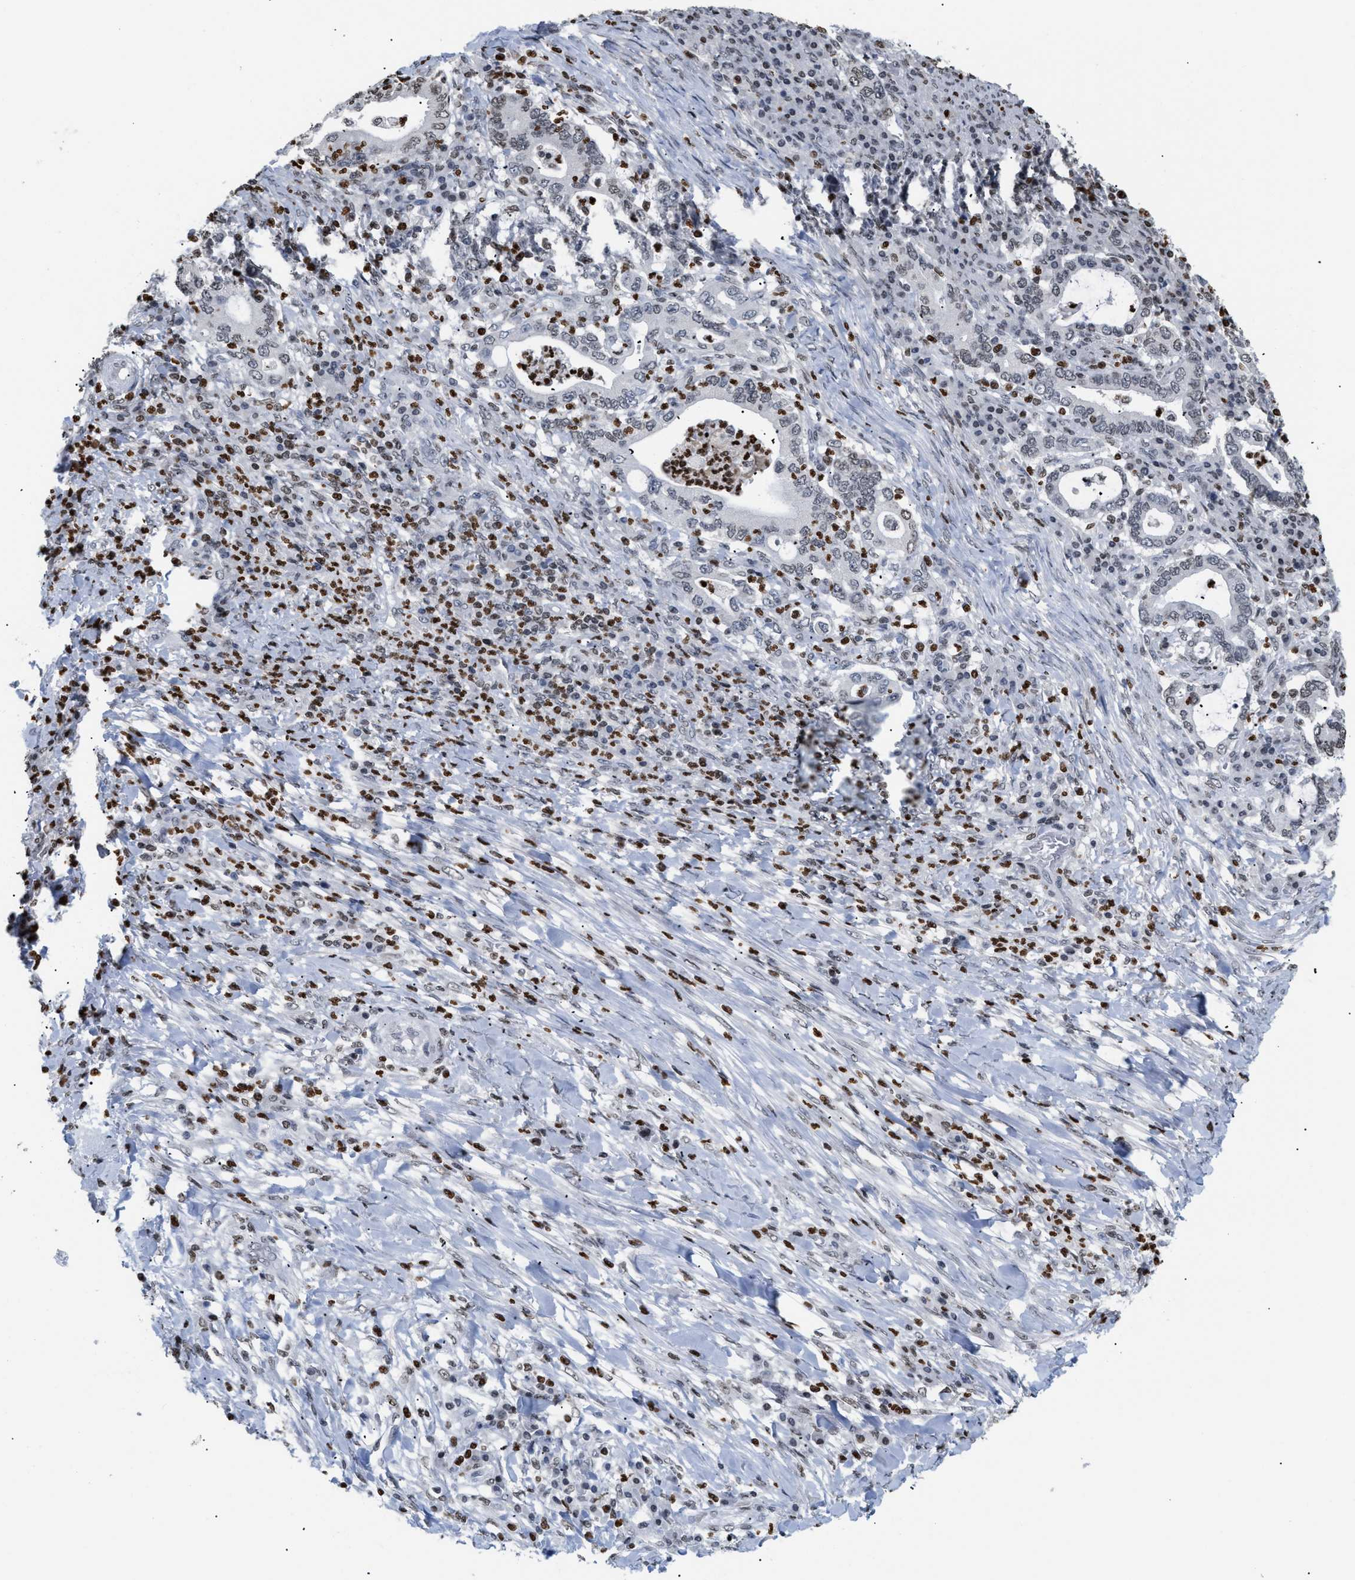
{"staining": {"intensity": "weak", "quantity": ">75%", "location": "nuclear"}, "tissue": "stomach cancer", "cell_type": "Tumor cells", "image_type": "cancer", "snomed": [{"axis": "morphology", "description": "Normal tissue, NOS"}, {"axis": "morphology", "description": "Adenocarcinoma, NOS"}, {"axis": "topography", "description": "Esophagus"}, {"axis": "topography", "description": "Stomach, upper"}, {"axis": "topography", "description": "Peripheral nerve tissue"}], "caption": "A brown stain highlights weak nuclear positivity of a protein in stomach cancer (adenocarcinoma) tumor cells.", "gene": "HMGN2", "patient": {"sex": "male", "age": 62}}